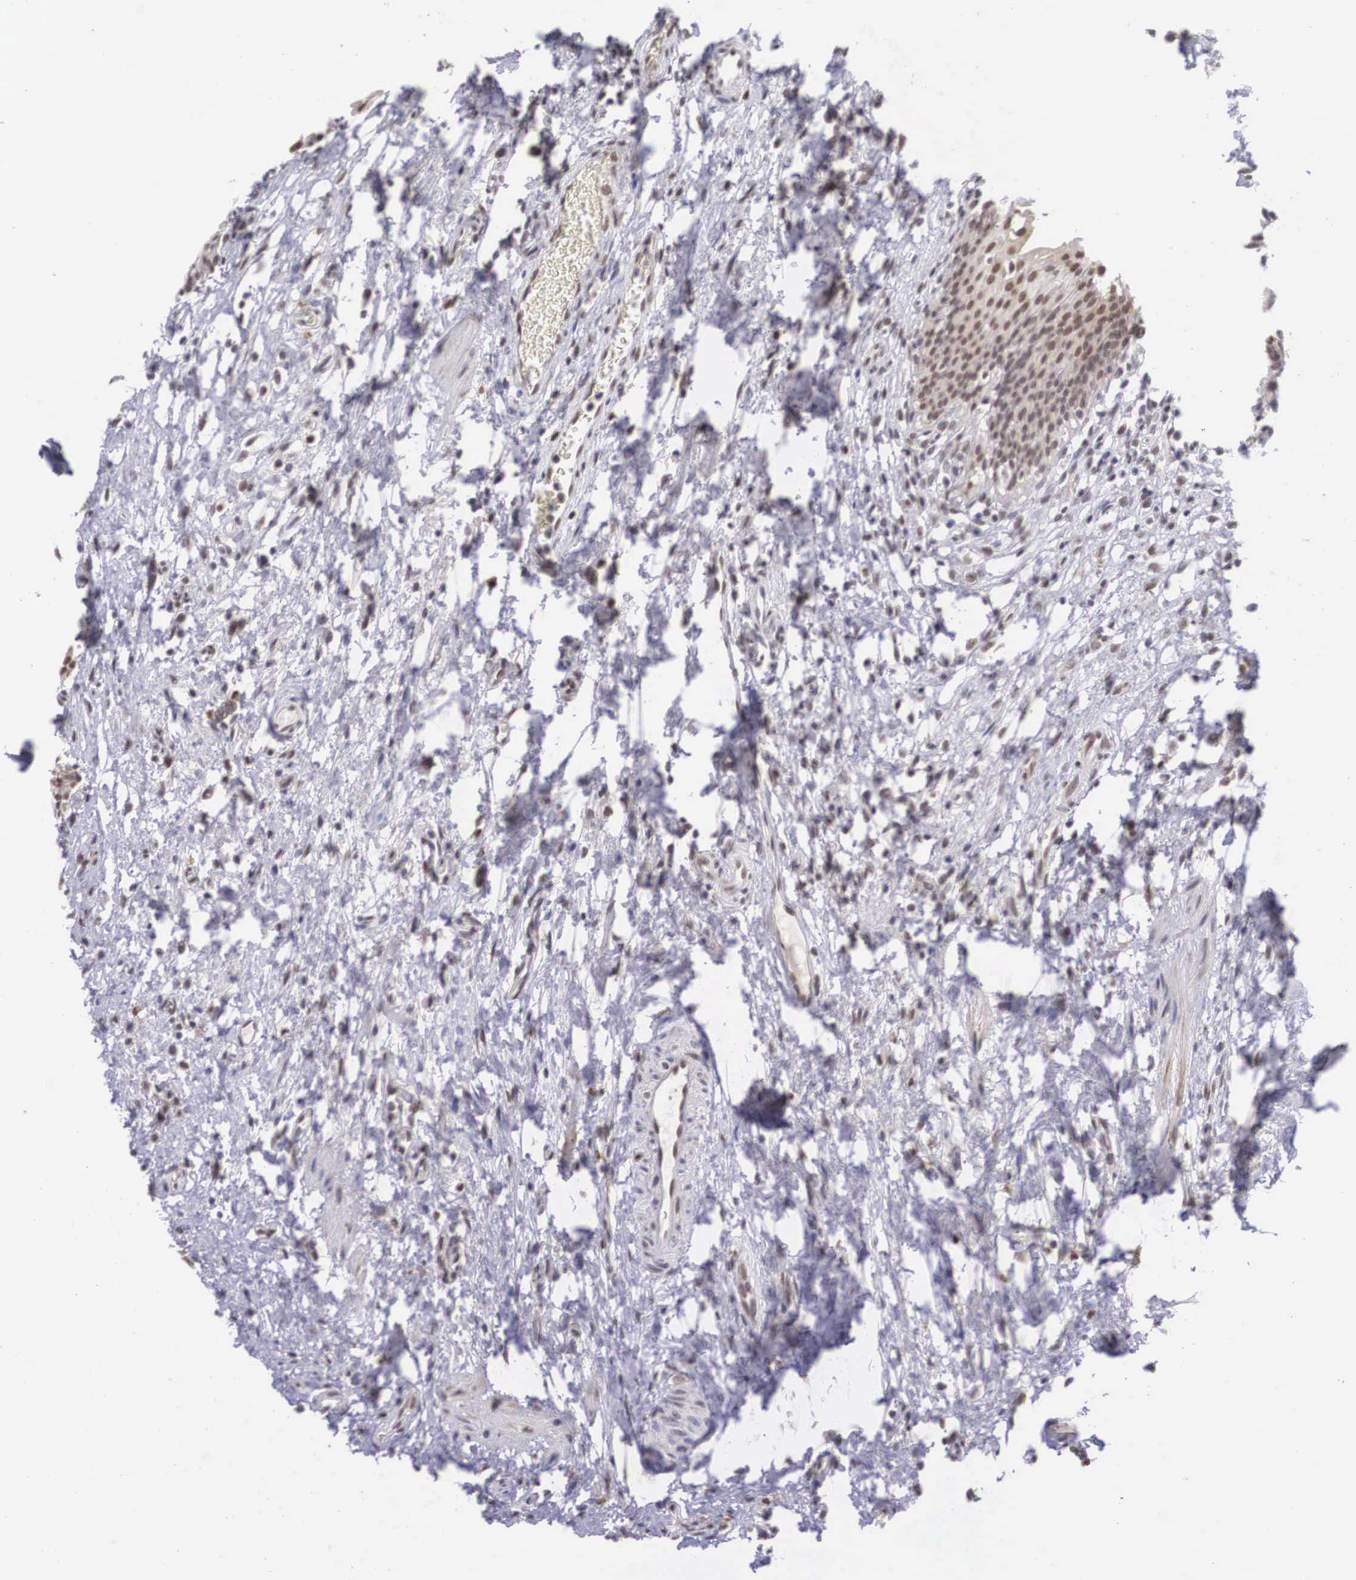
{"staining": {"intensity": "moderate", "quantity": ">75%", "location": "cytoplasmic/membranous,nuclear"}, "tissue": "urinary bladder", "cell_type": "Urothelial cells", "image_type": "normal", "snomed": [{"axis": "morphology", "description": "Normal tissue, NOS"}, {"axis": "morphology", "description": "Urothelial carcinoma, Low grade"}, {"axis": "topography", "description": "Smooth muscle"}, {"axis": "topography", "description": "Urinary bladder"}], "caption": "Approximately >75% of urothelial cells in benign human urinary bladder exhibit moderate cytoplasmic/membranous,nuclear protein positivity as visualized by brown immunohistochemical staining.", "gene": "NINL", "patient": {"sex": "male", "age": 60}}